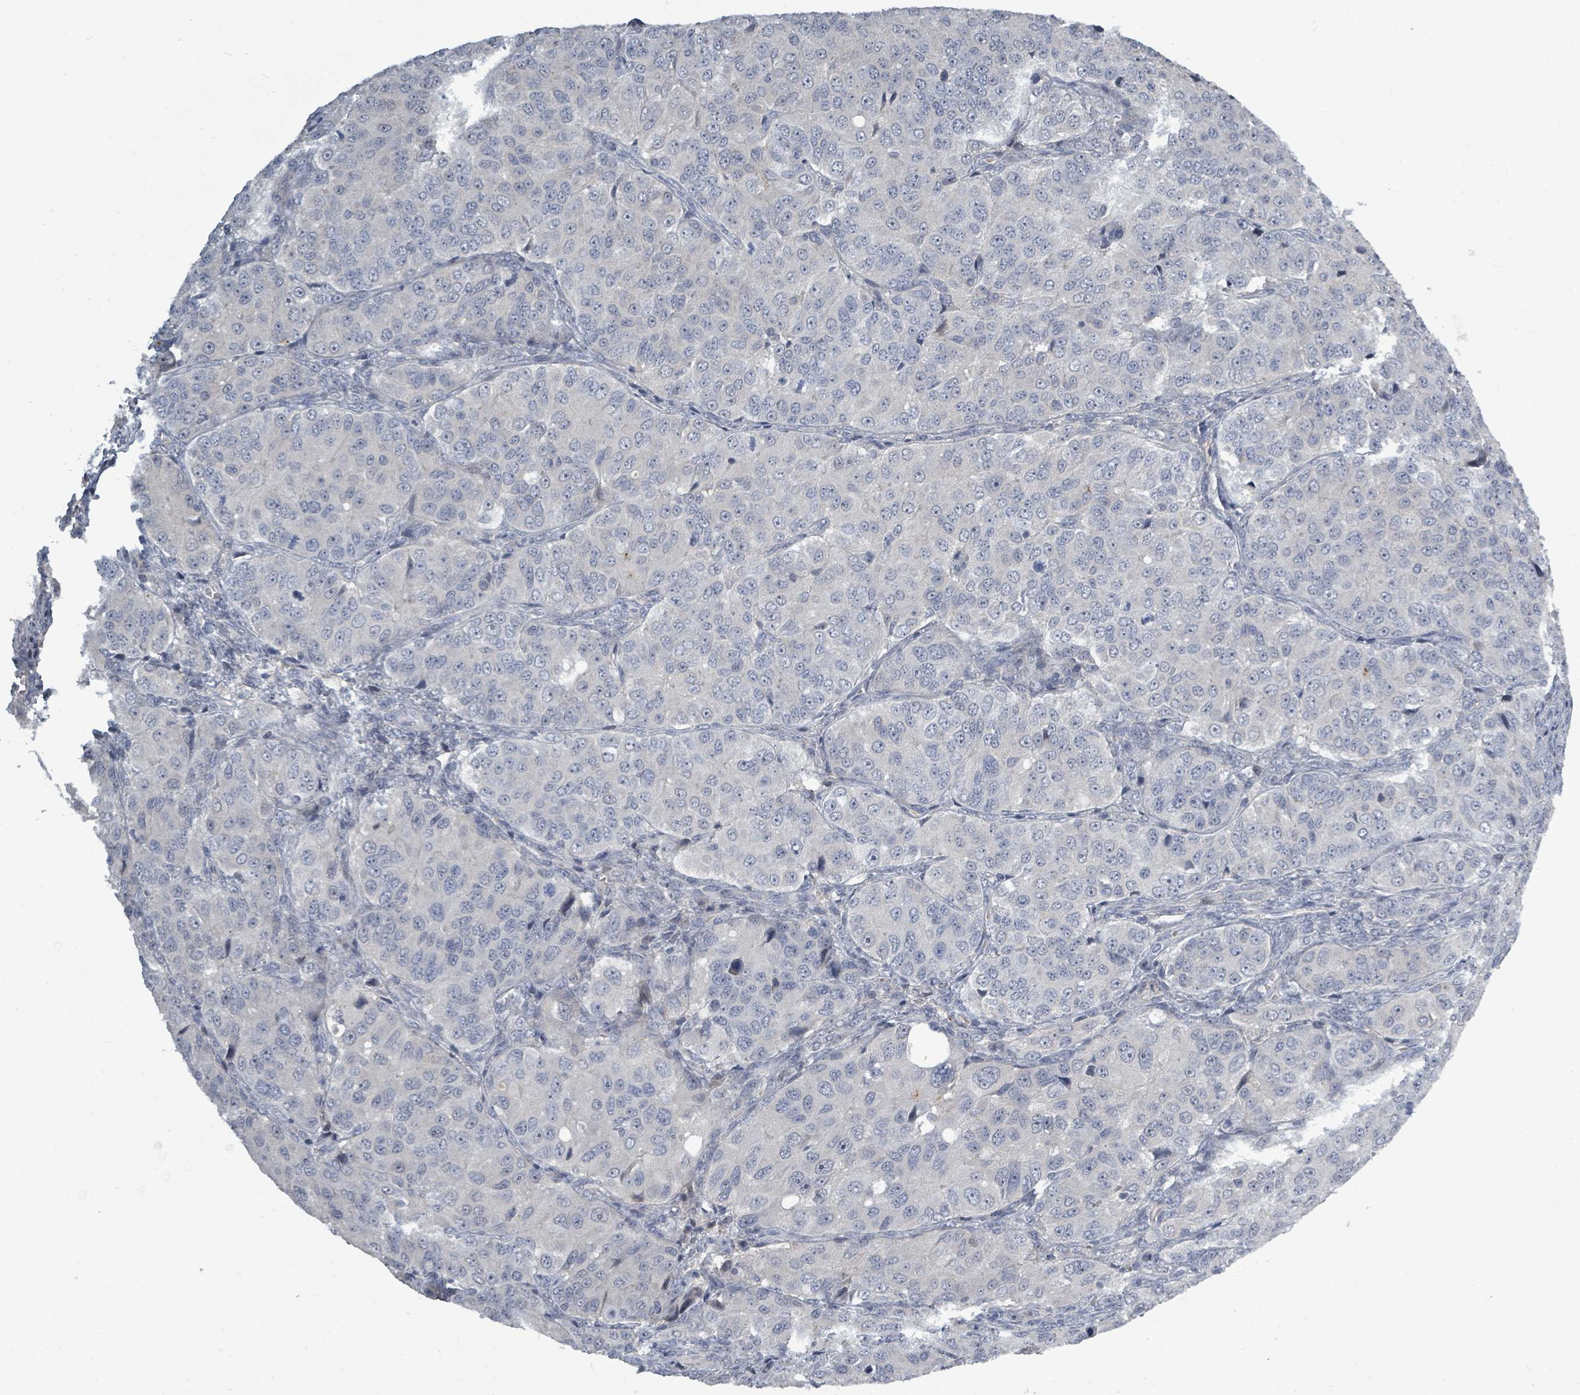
{"staining": {"intensity": "negative", "quantity": "none", "location": "none"}, "tissue": "ovarian cancer", "cell_type": "Tumor cells", "image_type": "cancer", "snomed": [{"axis": "morphology", "description": "Carcinoma, endometroid"}, {"axis": "topography", "description": "Ovary"}], "caption": "An IHC micrograph of ovarian cancer (endometroid carcinoma) is shown. There is no staining in tumor cells of ovarian cancer (endometroid carcinoma).", "gene": "LEFTY2", "patient": {"sex": "female", "age": 51}}